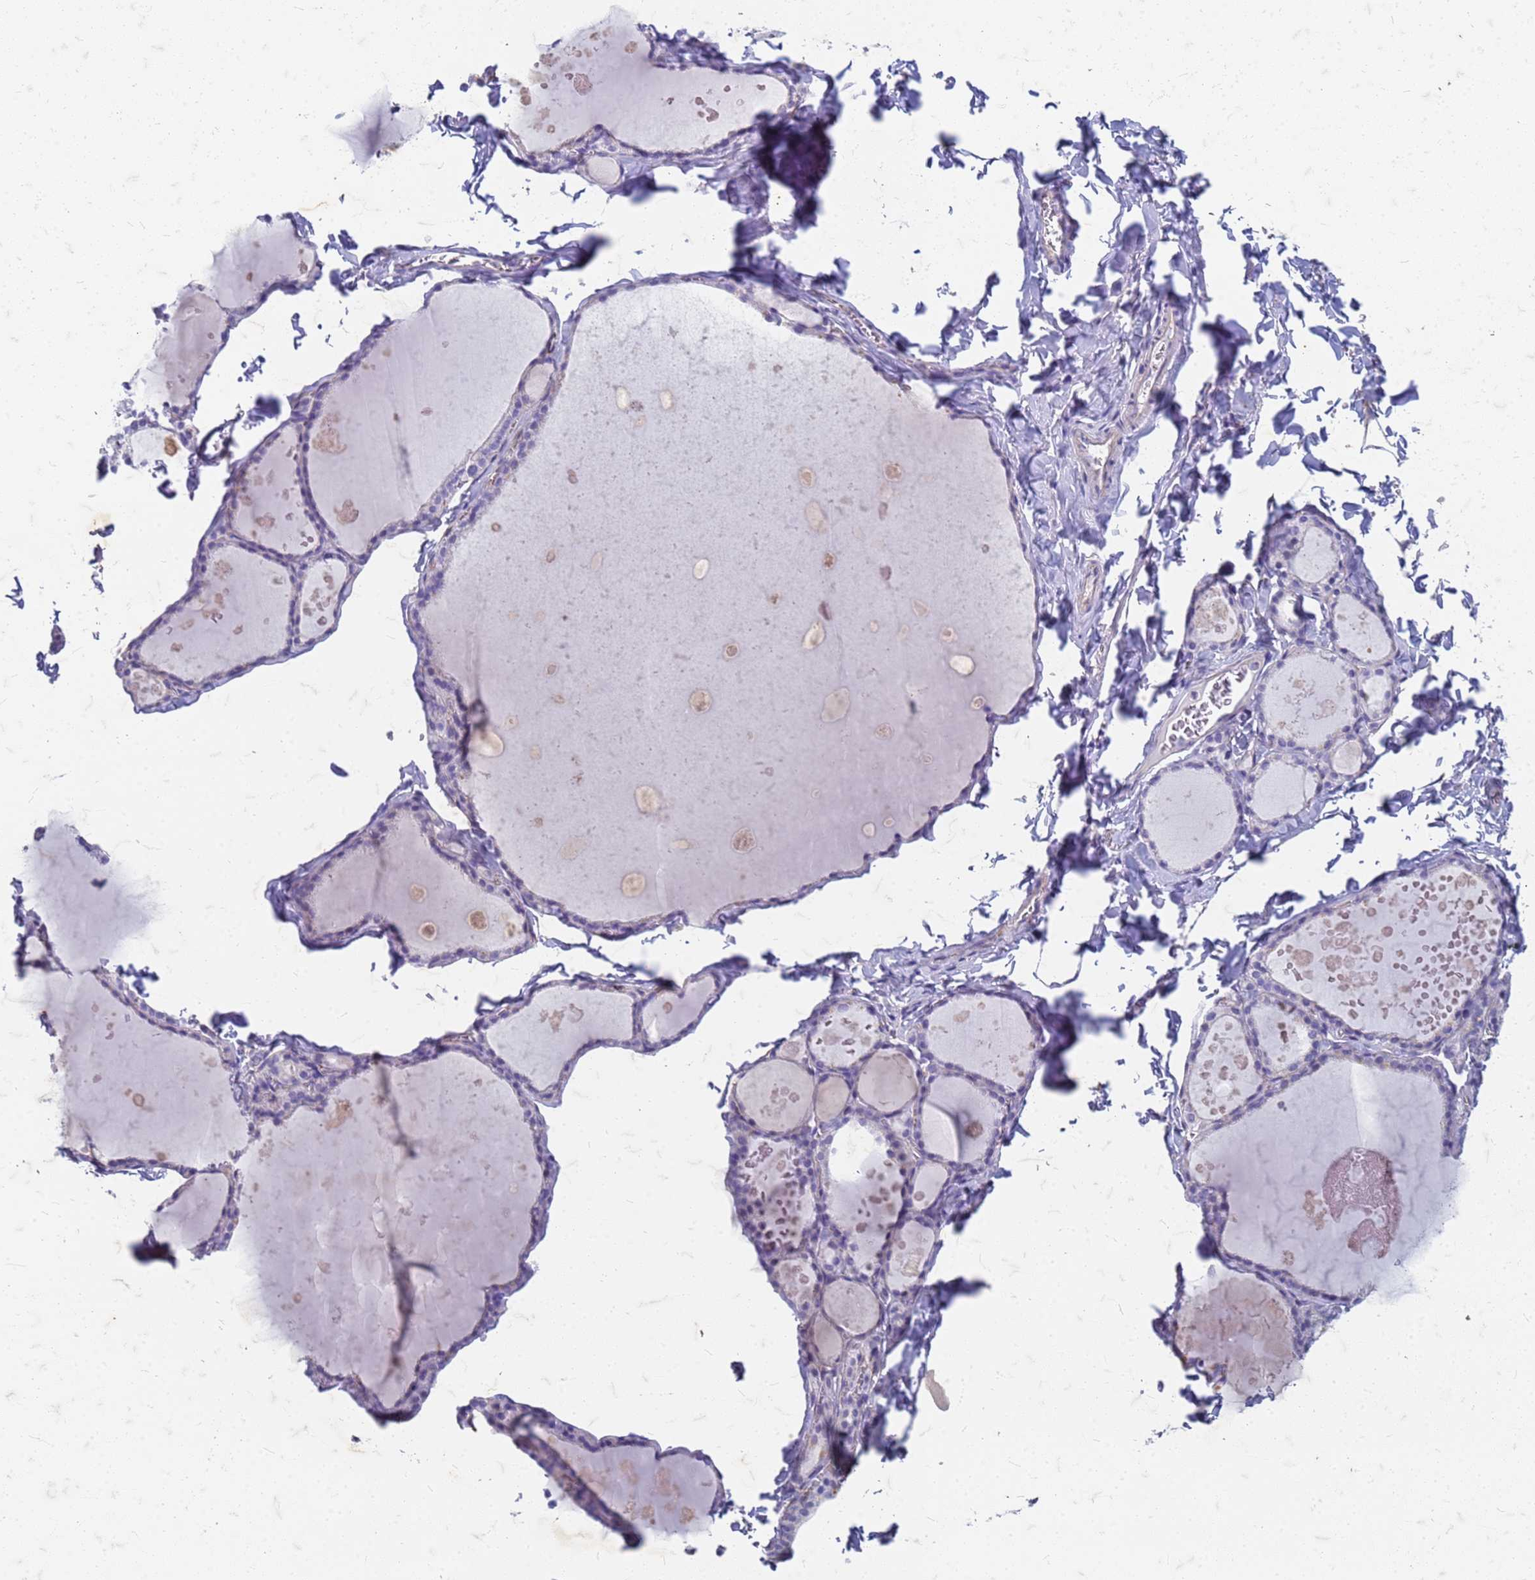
{"staining": {"intensity": "negative", "quantity": "none", "location": "none"}, "tissue": "thyroid gland", "cell_type": "Glandular cells", "image_type": "normal", "snomed": [{"axis": "morphology", "description": "Normal tissue, NOS"}, {"axis": "topography", "description": "Thyroid gland"}], "caption": "Immunohistochemistry (IHC) photomicrograph of normal thyroid gland stained for a protein (brown), which demonstrates no staining in glandular cells.", "gene": "TRIM64B", "patient": {"sex": "male", "age": 56}}